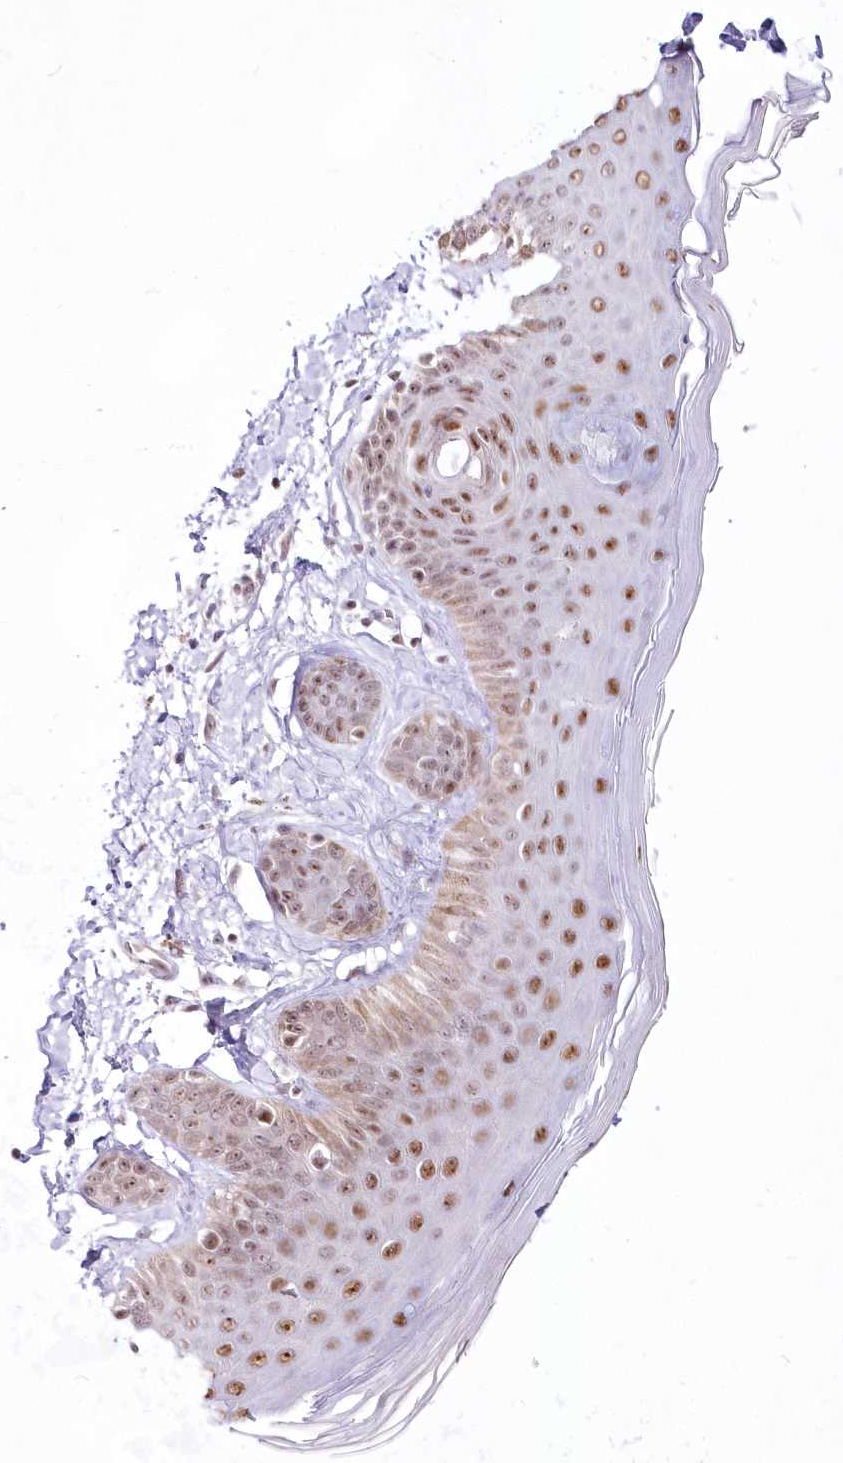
{"staining": {"intensity": "weak", "quantity": ">75%", "location": "nuclear"}, "tissue": "skin", "cell_type": "Fibroblasts", "image_type": "normal", "snomed": [{"axis": "morphology", "description": "Normal tissue, NOS"}, {"axis": "topography", "description": "Skin"}], "caption": "Brown immunohistochemical staining in benign human skin exhibits weak nuclear positivity in about >75% of fibroblasts.", "gene": "NSUN2", "patient": {"sex": "male", "age": 52}}